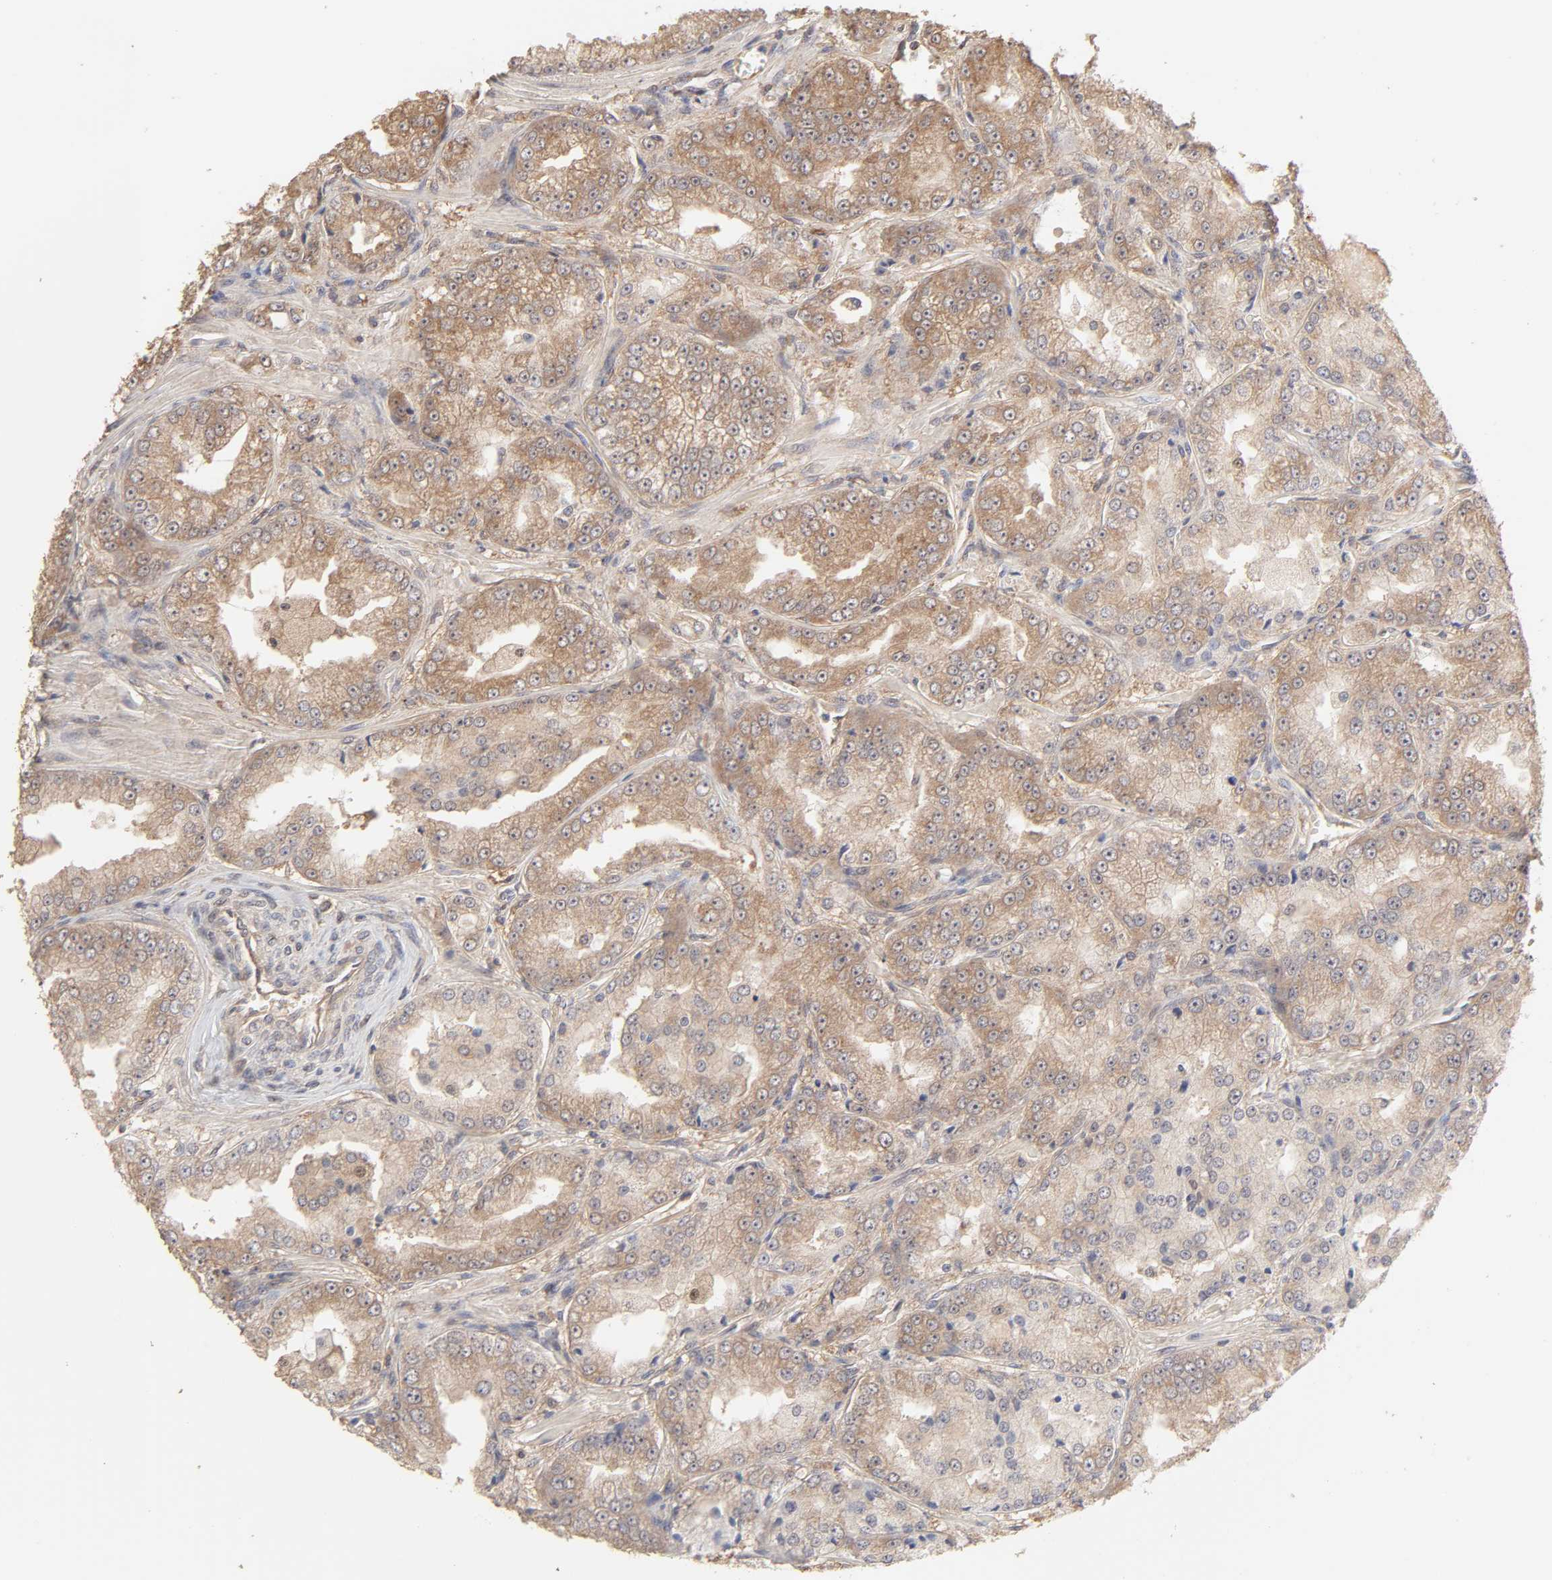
{"staining": {"intensity": "weak", "quantity": ">75%", "location": "cytoplasmic/membranous"}, "tissue": "prostate cancer", "cell_type": "Tumor cells", "image_type": "cancer", "snomed": [{"axis": "morphology", "description": "Adenocarcinoma, High grade"}, {"axis": "topography", "description": "Prostate"}], "caption": "Brown immunohistochemical staining in adenocarcinoma (high-grade) (prostate) exhibits weak cytoplasmic/membranous staining in about >75% of tumor cells. Ihc stains the protein in brown and the nuclei are stained blue.", "gene": "AP1G2", "patient": {"sex": "male", "age": 61}}